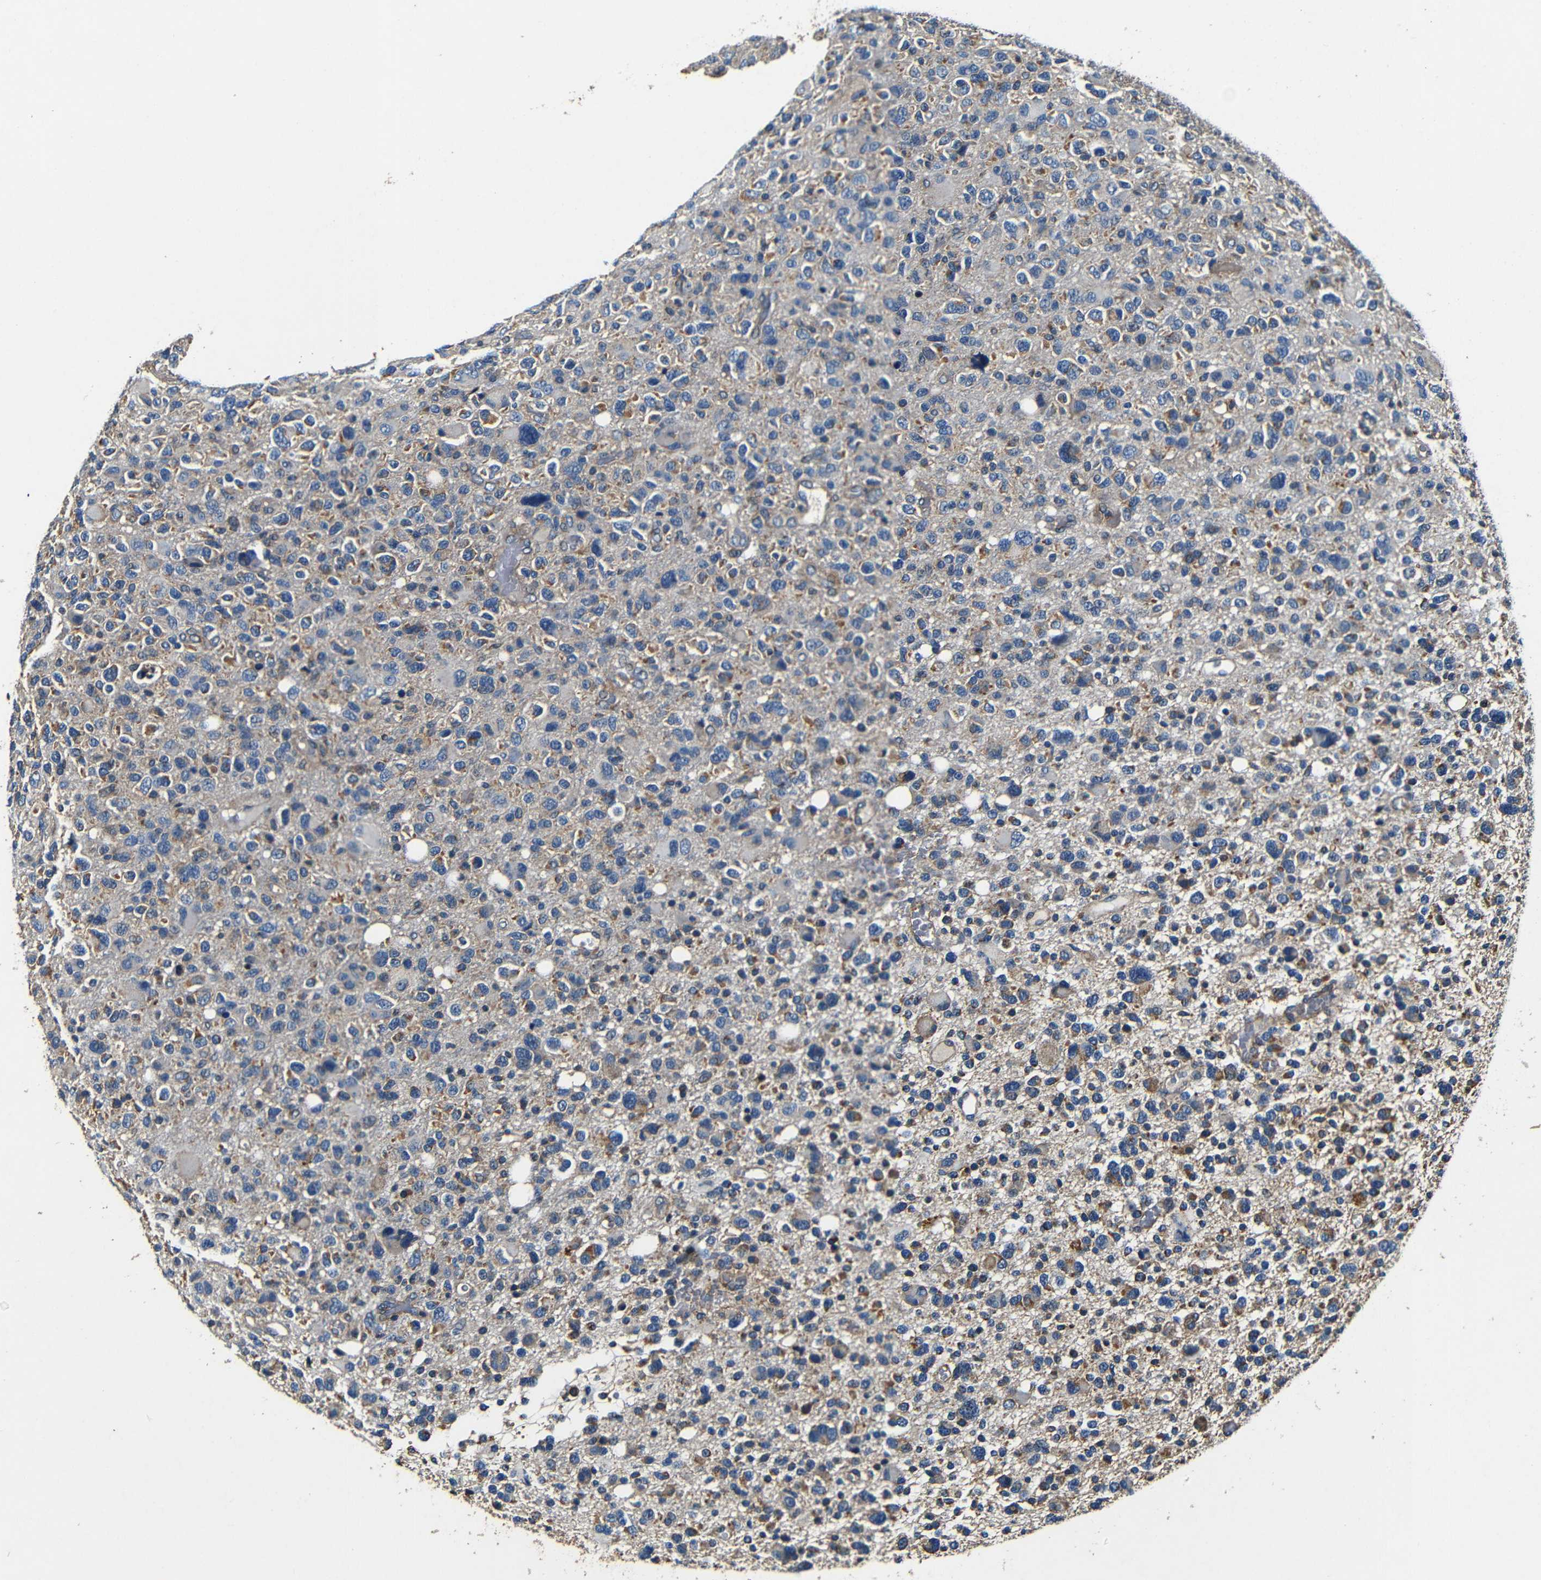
{"staining": {"intensity": "moderate", "quantity": "<25%", "location": "cytoplasmic/membranous"}, "tissue": "glioma", "cell_type": "Tumor cells", "image_type": "cancer", "snomed": [{"axis": "morphology", "description": "Glioma, malignant, High grade"}, {"axis": "topography", "description": "Brain"}], "caption": "Immunohistochemical staining of glioma reveals low levels of moderate cytoplasmic/membranous staining in about <25% of tumor cells.", "gene": "MTX1", "patient": {"sex": "male", "age": 48}}